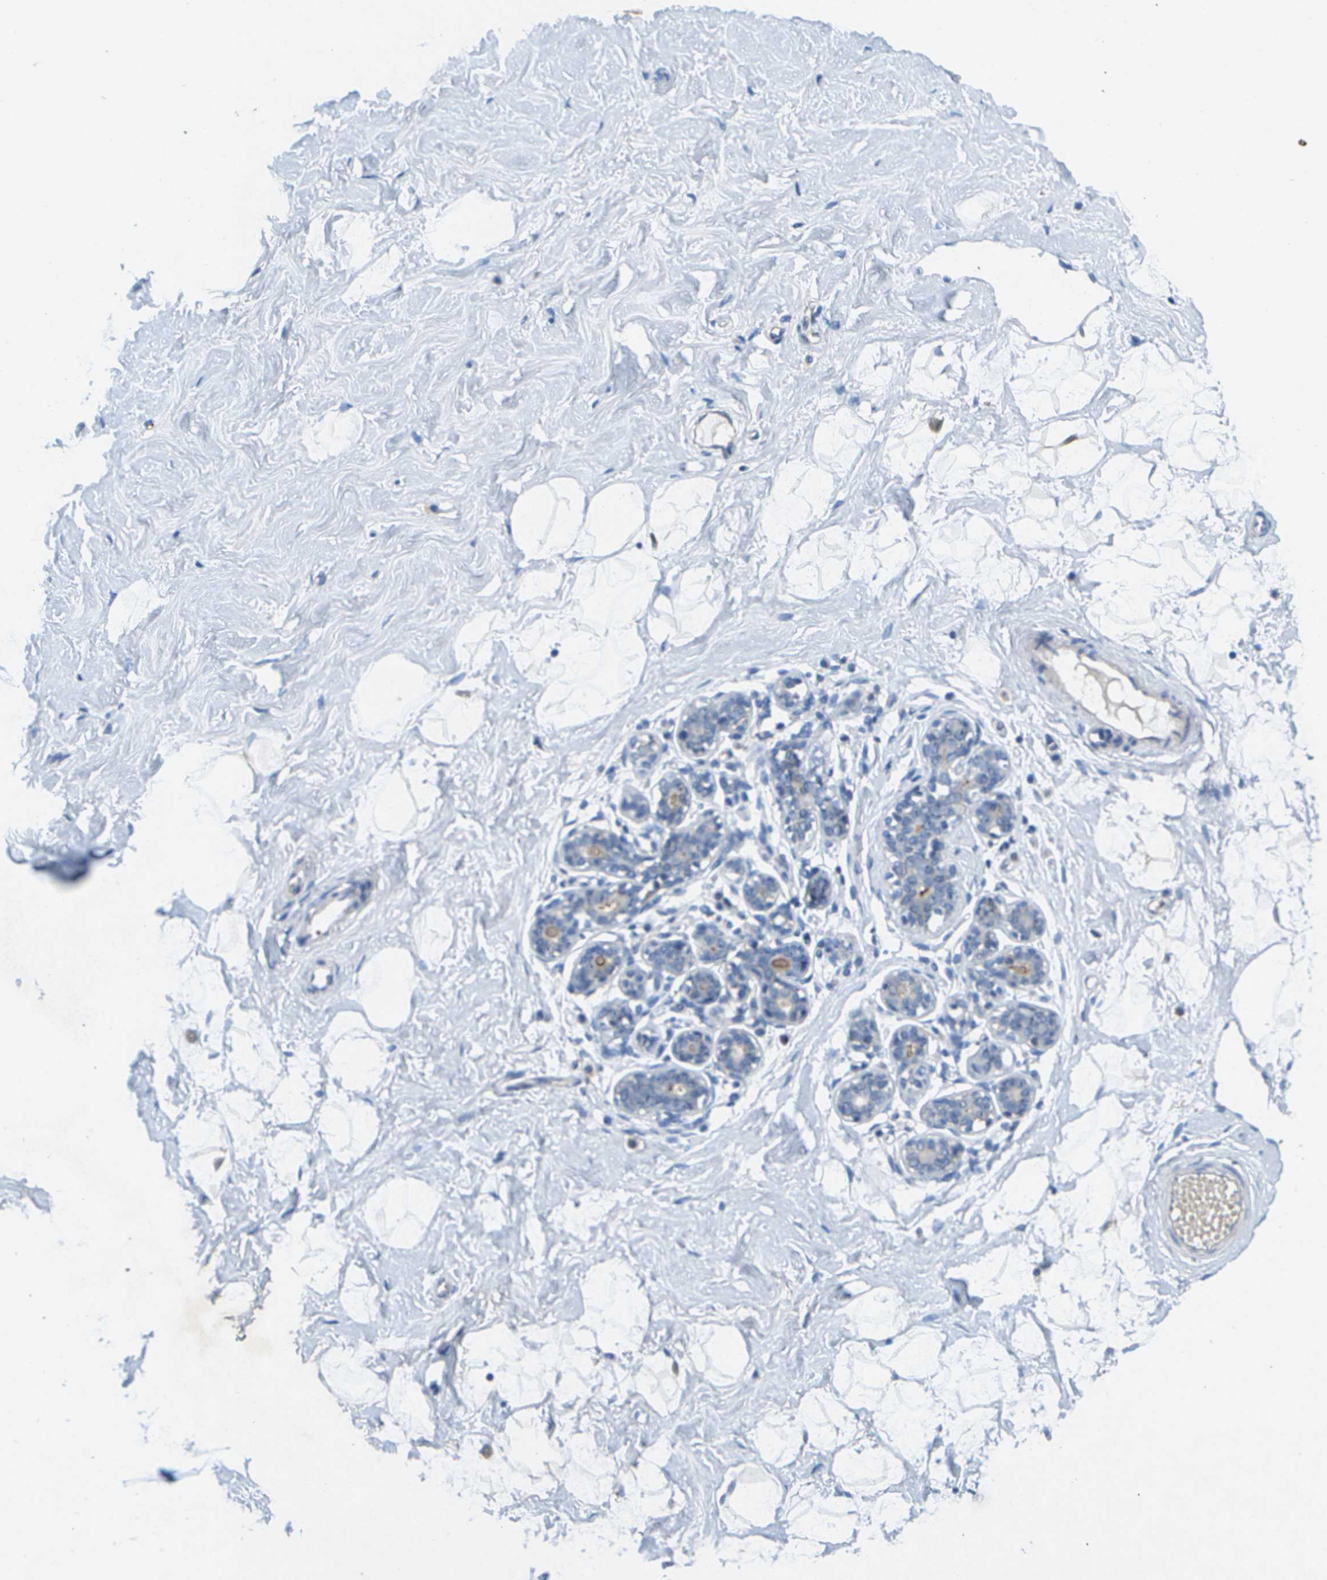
{"staining": {"intensity": "negative", "quantity": "none", "location": "none"}, "tissue": "breast", "cell_type": "Adipocytes", "image_type": "normal", "snomed": [{"axis": "morphology", "description": "Normal tissue, NOS"}, {"axis": "topography", "description": "Breast"}], "caption": "Immunohistochemistry (IHC) micrograph of benign breast stained for a protein (brown), which exhibits no staining in adipocytes.", "gene": "LIPG", "patient": {"sex": "female", "age": 23}}